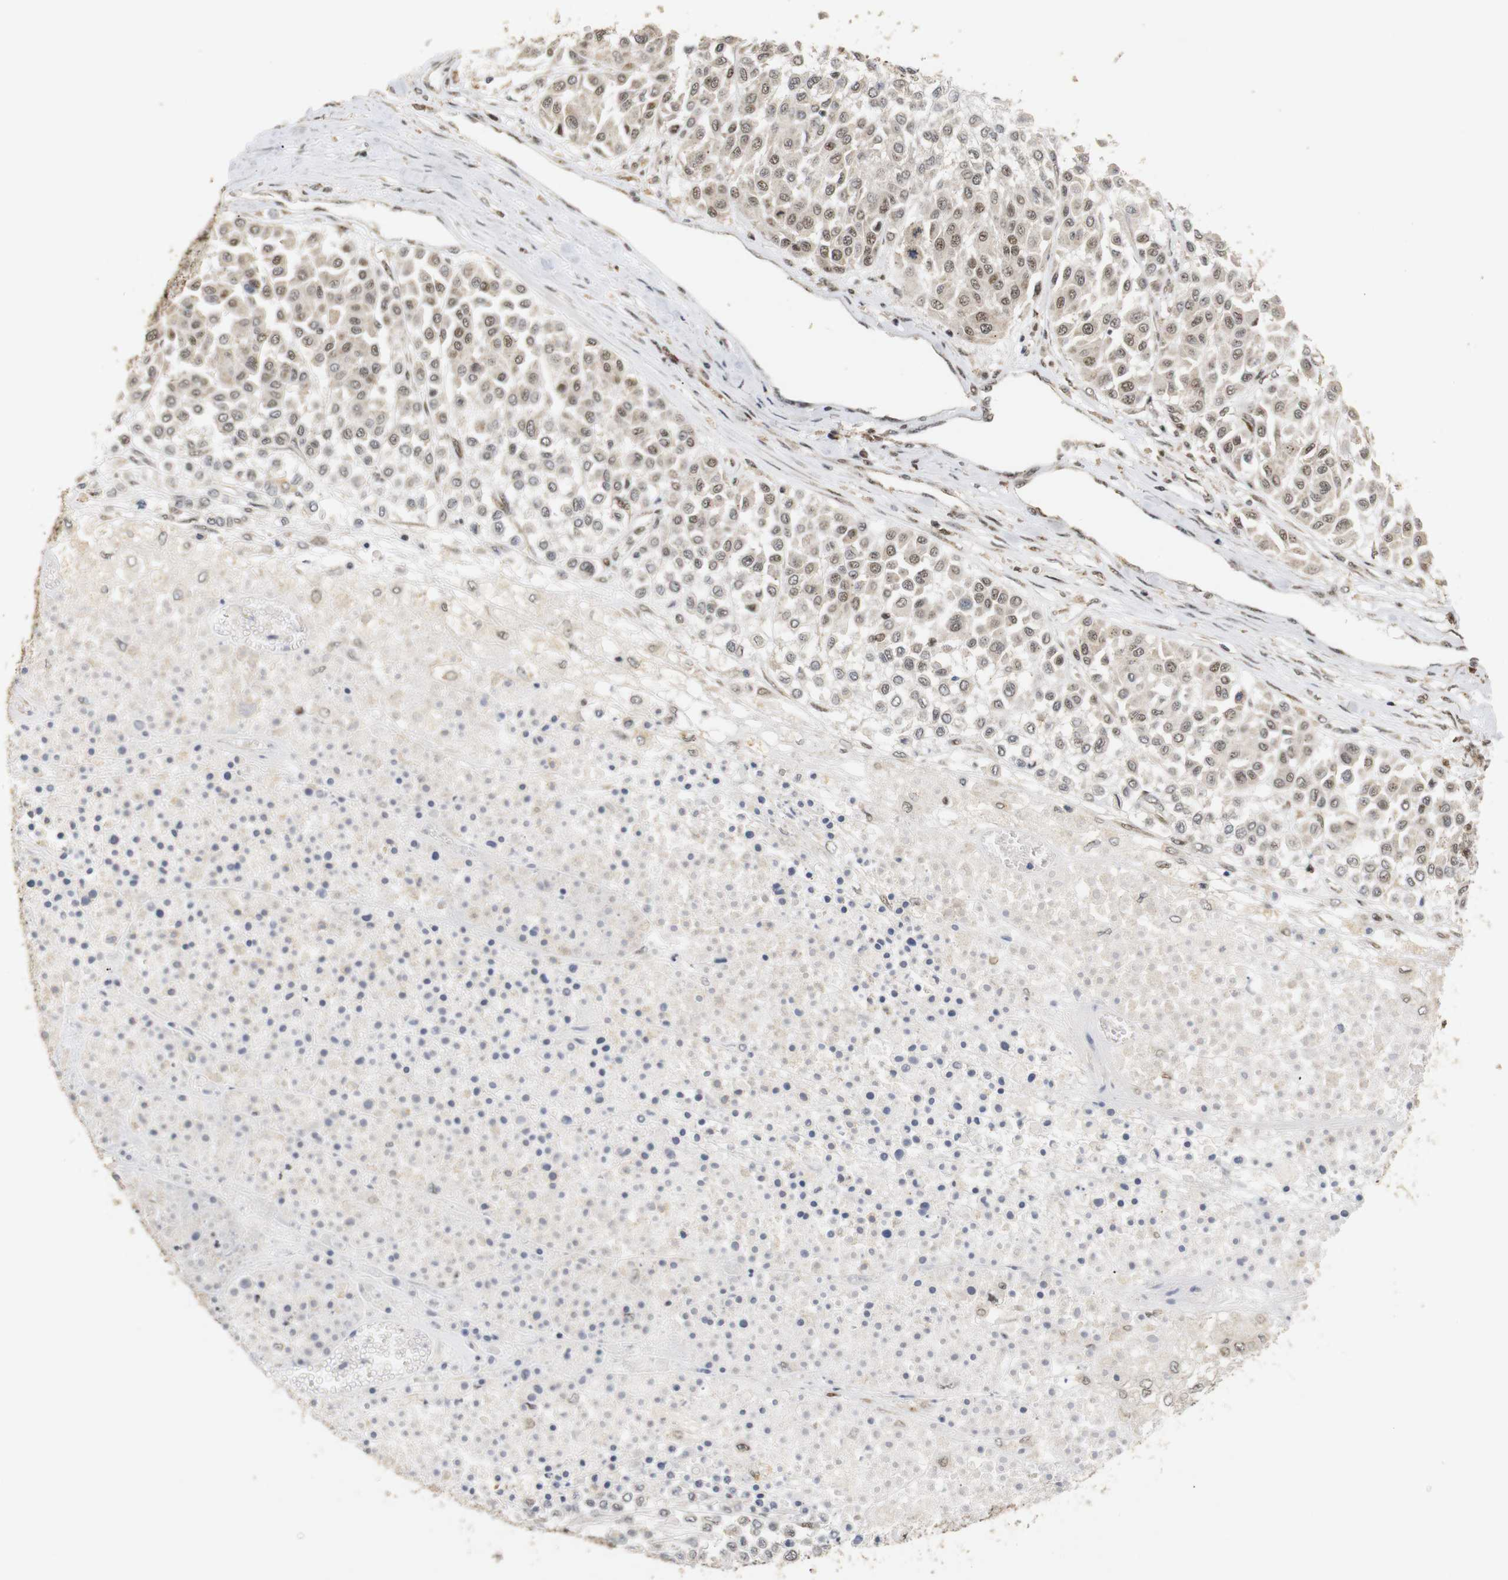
{"staining": {"intensity": "moderate", "quantity": ">75%", "location": "cytoplasmic/membranous,nuclear"}, "tissue": "melanoma", "cell_type": "Tumor cells", "image_type": "cancer", "snomed": [{"axis": "morphology", "description": "Malignant melanoma, Metastatic site"}, {"axis": "topography", "description": "Soft tissue"}], "caption": "Immunohistochemistry micrograph of human malignant melanoma (metastatic site) stained for a protein (brown), which displays medium levels of moderate cytoplasmic/membranous and nuclear positivity in approximately >75% of tumor cells.", "gene": "PYM1", "patient": {"sex": "male", "age": 41}}